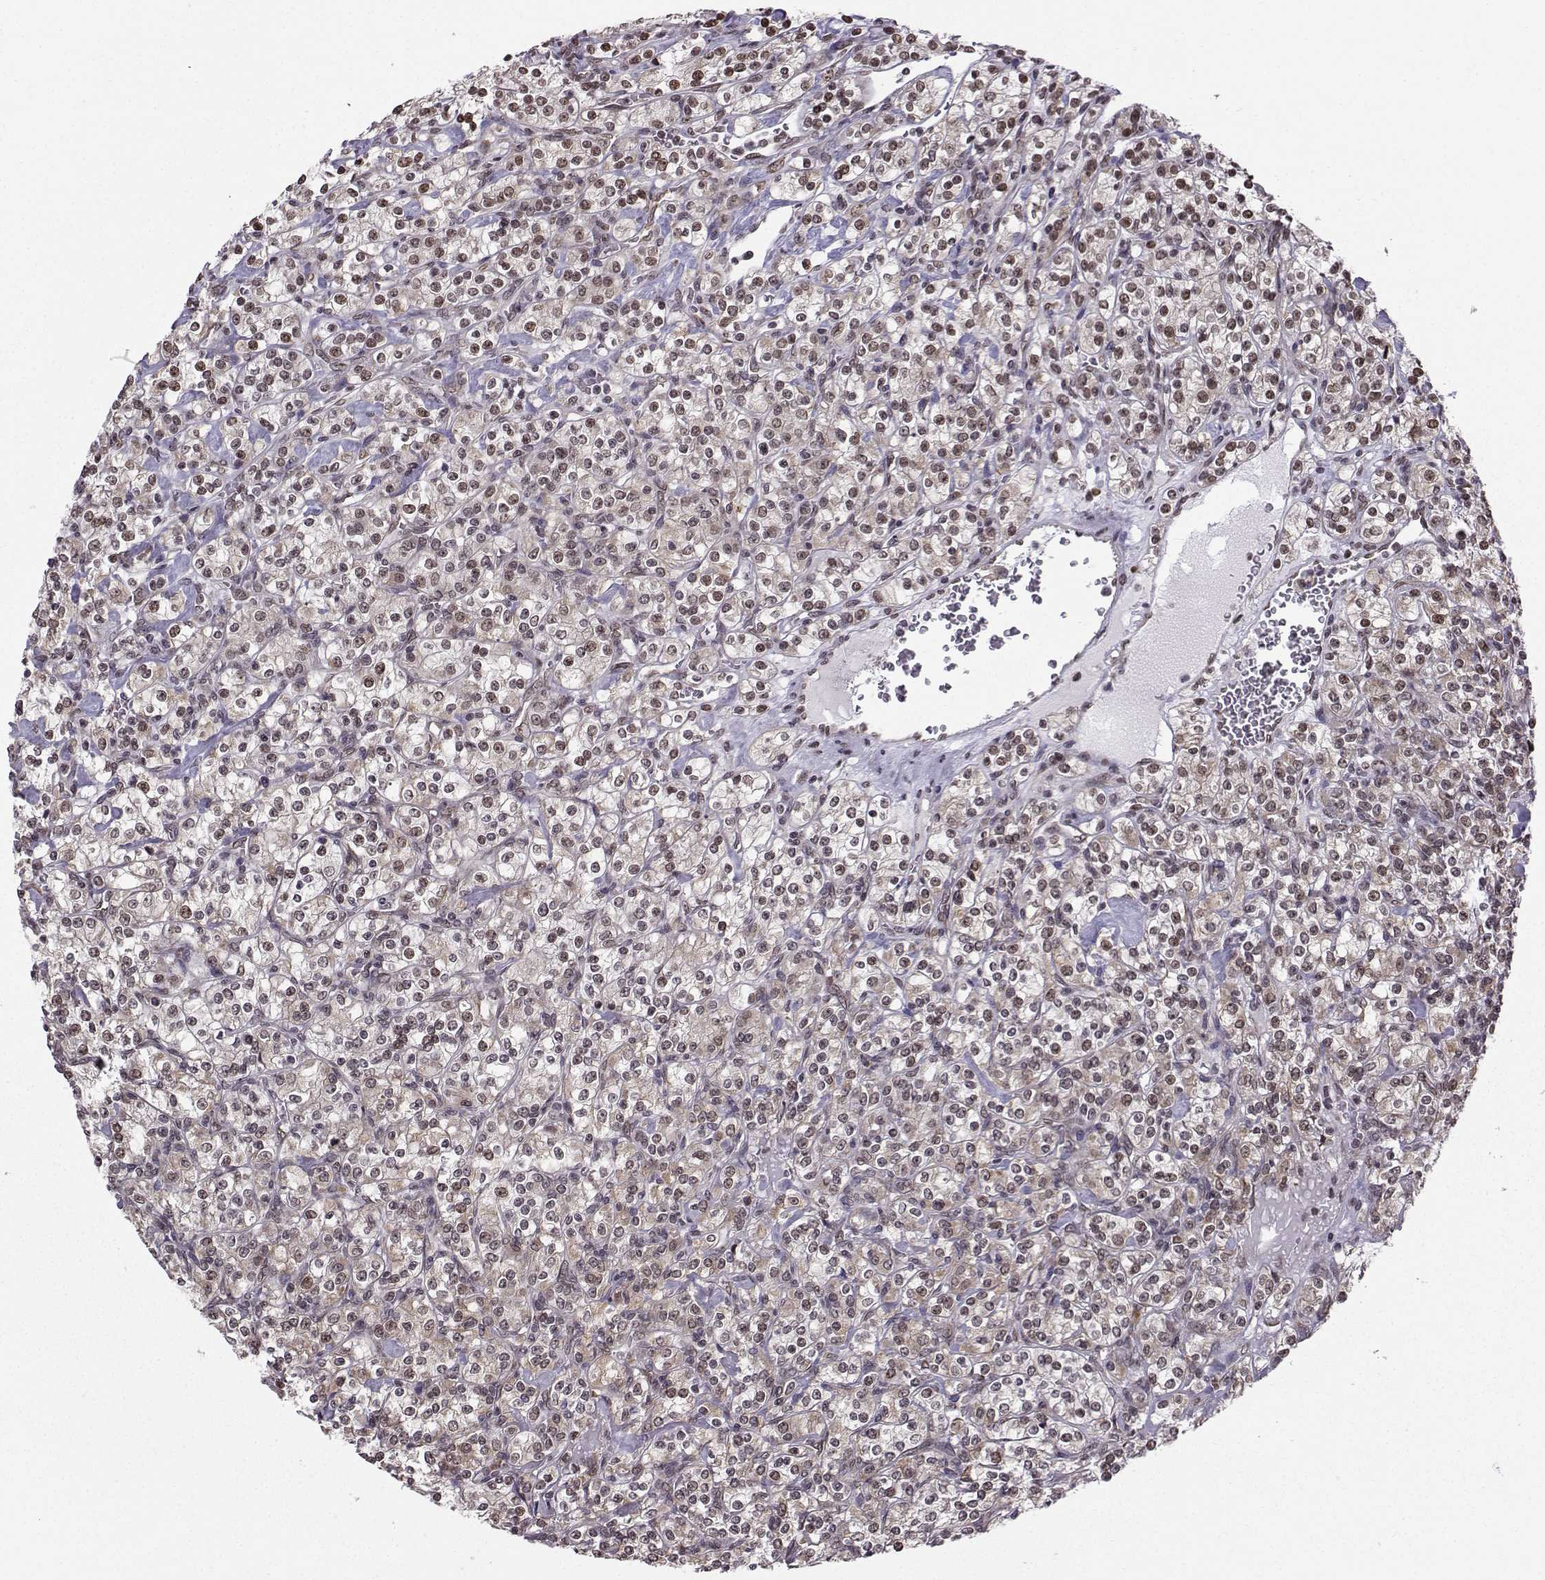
{"staining": {"intensity": "moderate", "quantity": "<25%", "location": "nuclear"}, "tissue": "renal cancer", "cell_type": "Tumor cells", "image_type": "cancer", "snomed": [{"axis": "morphology", "description": "Adenocarcinoma, NOS"}, {"axis": "topography", "description": "Kidney"}], "caption": "DAB immunohistochemical staining of human renal cancer reveals moderate nuclear protein expression in approximately <25% of tumor cells.", "gene": "EZH1", "patient": {"sex": "male", "age": 77}}